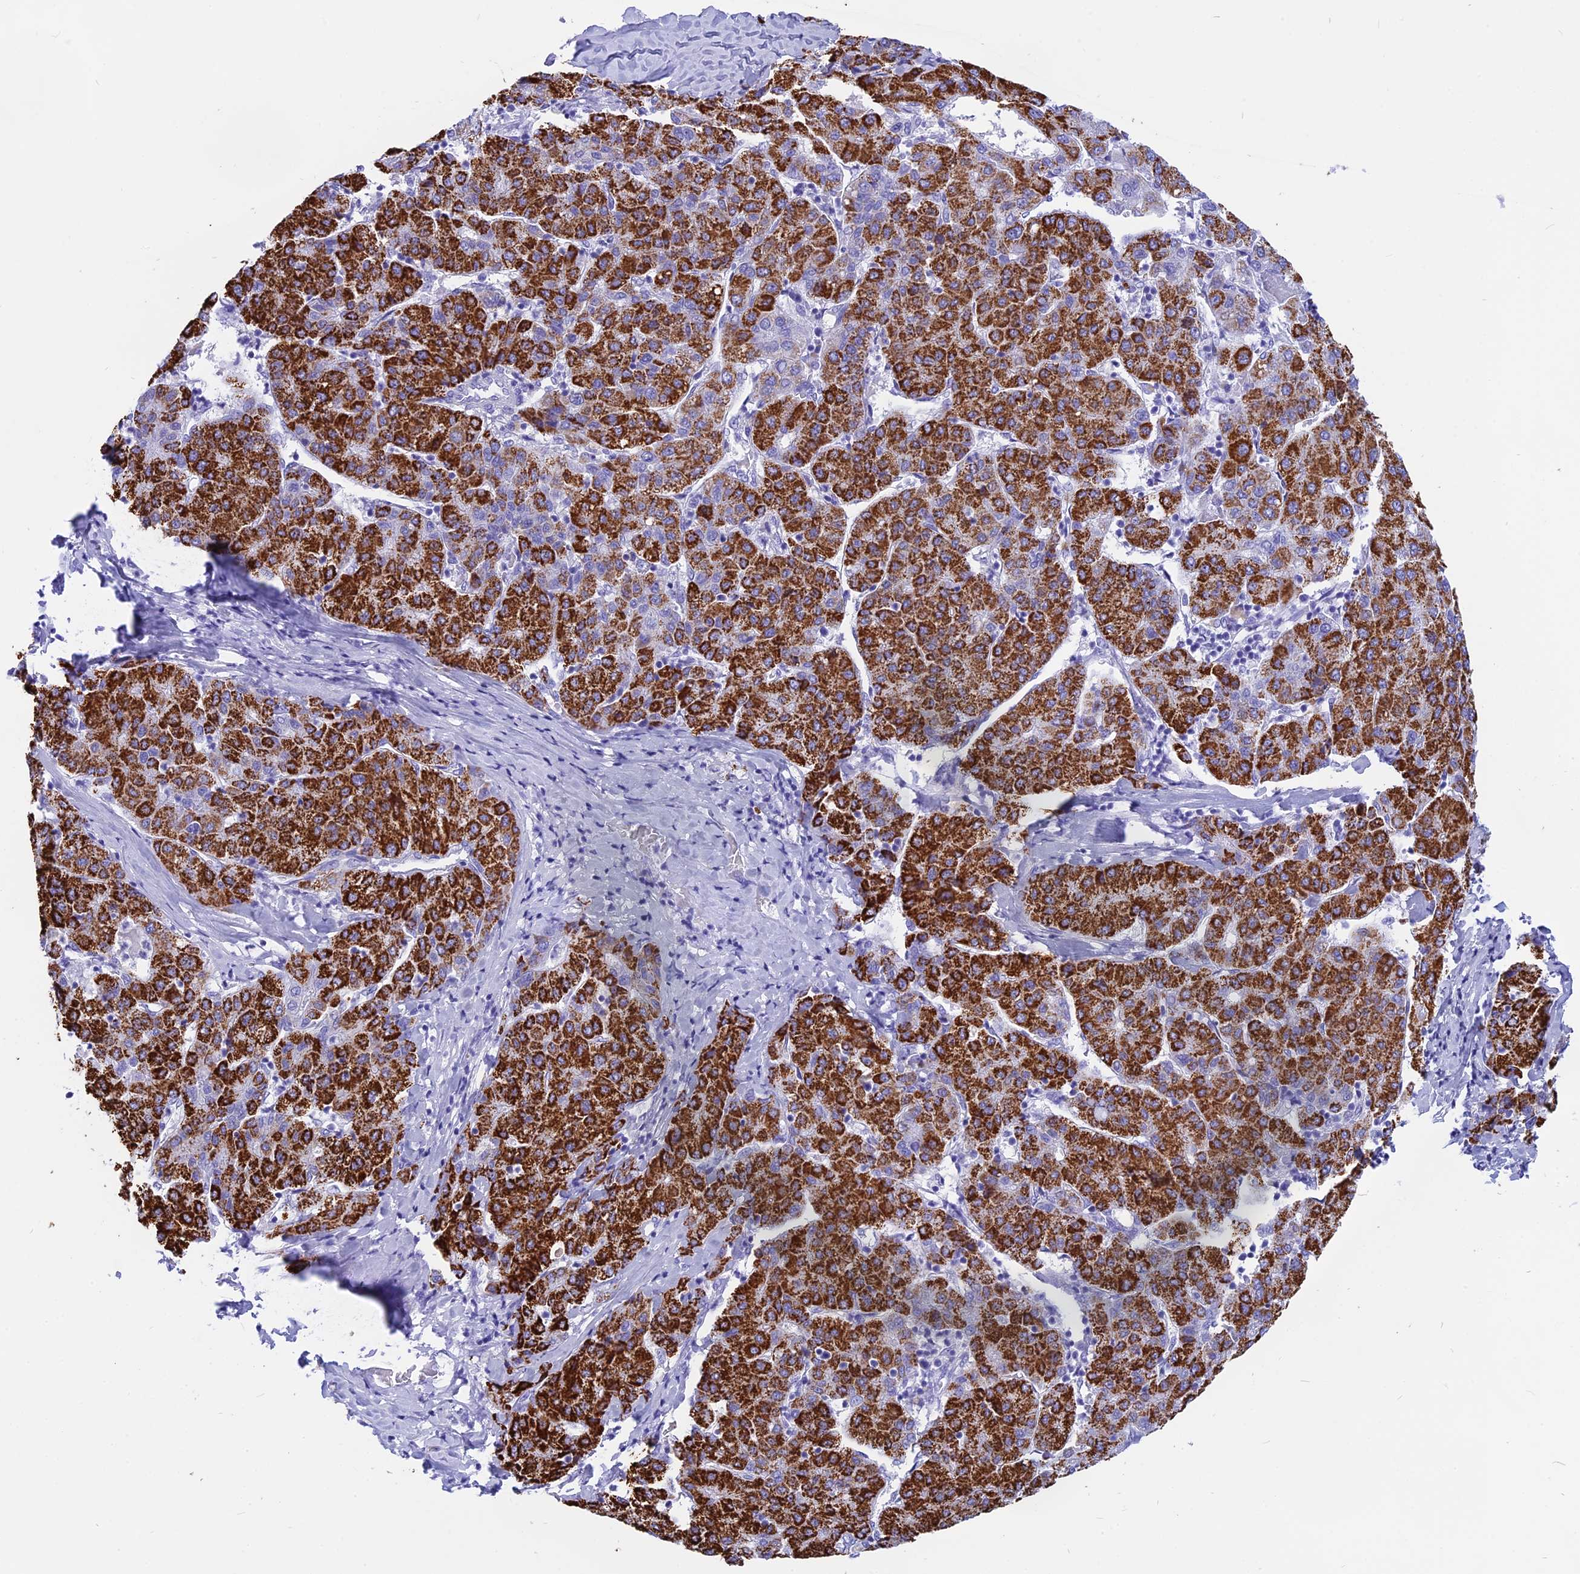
{"staining": {"intensity": "strong", "quantity": "25%-75%", "location": "cytoplasmic/membranous"}, "tissue": "liver cancer", "cell_type": "Tumor cells", "image_type": "cancer", "snomed": [{"axis": "morphology", "description": "Carcinoma, Hepatocellular, NOS"}, {"axis": "topography", "description": "Liver"}], "caption": "A high amount of strong cytoplasmic/membranous staining is present in about 25%-75% of tumor cells in liver cancer (hepatocellular carcinoma) tissue.", "gene": "ISCA1", "patient": {"sex": "male", "age": 65}}